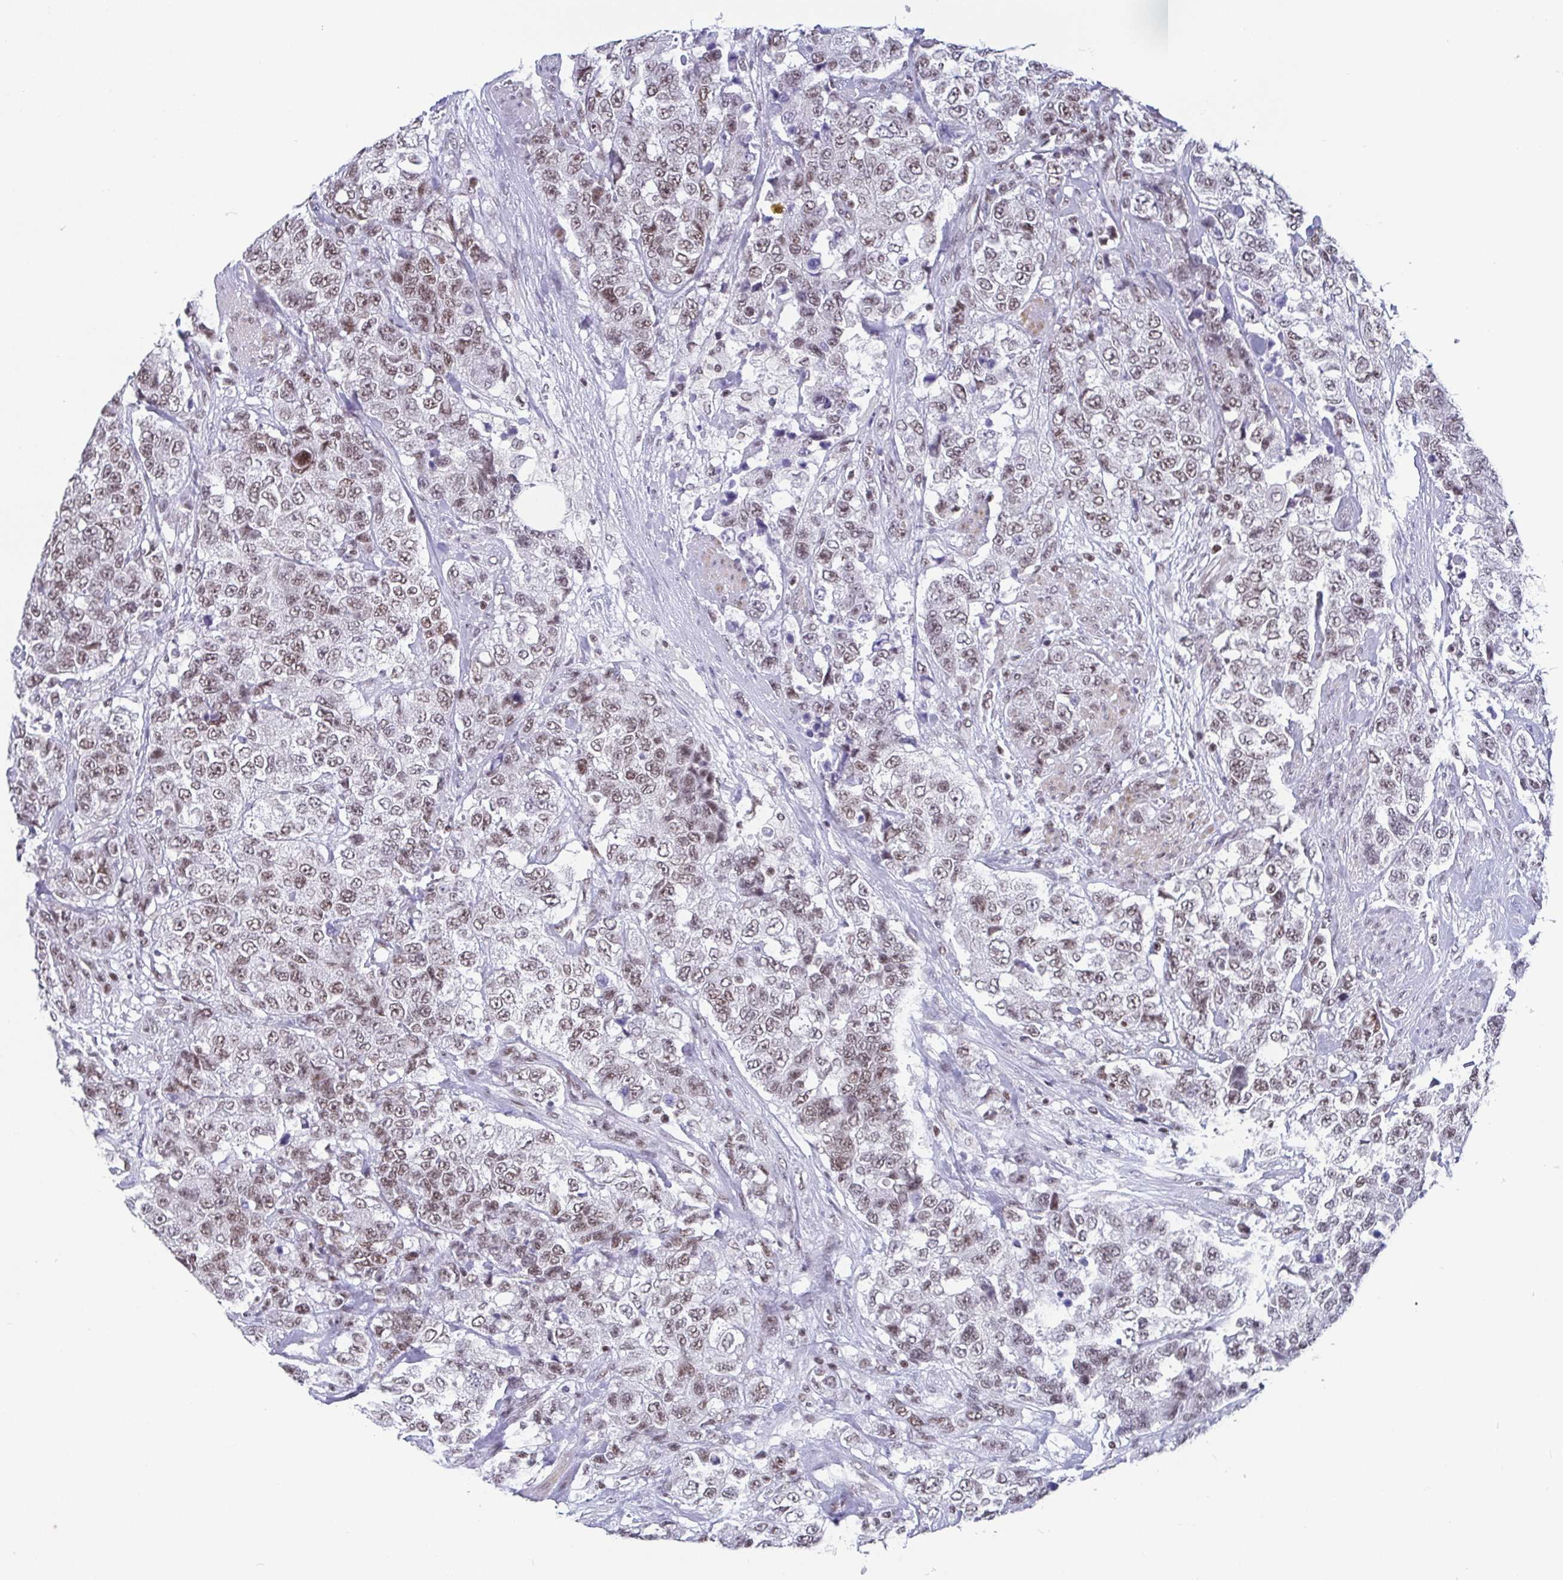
{"staining": {"intensity": "weak", "quantity": ">75%", "location": "nuclear"}, "tissue": "urothelial cancer", "cell_type": "Tumor cells", "image_type": "cancer", "snomed": [{"axis": "morphology", "description": "Urothelial carcinoma, High grade"}, {"axis": "topography", "description": "Urinary bladder"}], "caption": "Protein expression analysis of human urothelial cancer reveals weak nuclear positivity in about >75% of tumor cells. The protein is stained brown, and the nuclei are stained in blue (DAB IHC with brightfield microscopy, high magnification).", "gene": "CTCF", "patient": {"sex": "female", "age": 78}}